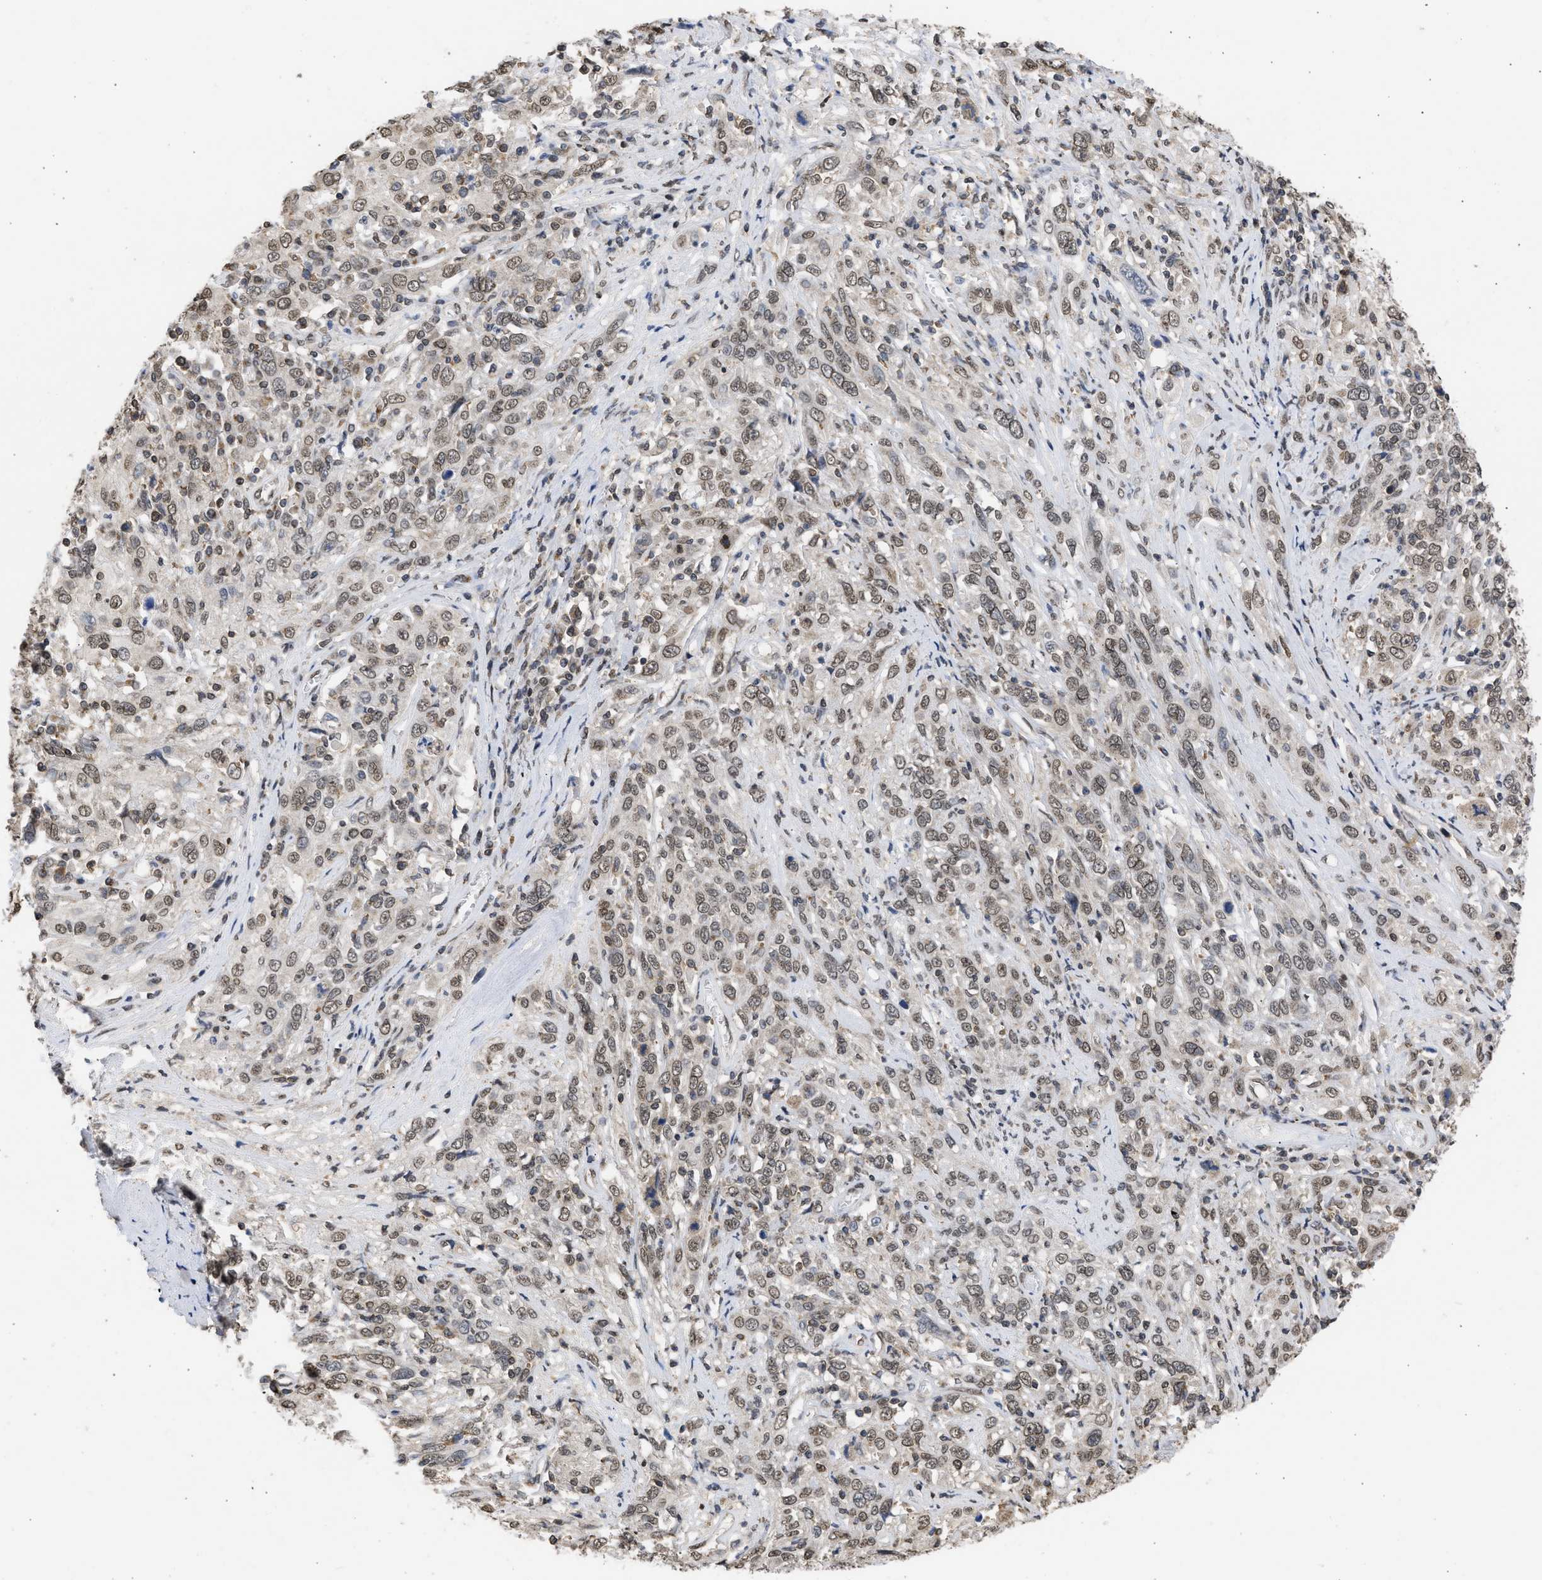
{"staining": {"intensity": "weak", "quantity": ">75%", "location": "cytoplasmic/membranous,nuclear"}, "tissue": "cervical cancer", "cell_type": "Tumor cells", "image_type": "cancer", "snomed": [{"axis": "morphology", "description": "Squamous cell carcinoma, NOS"}, {"axis": "topography", "description": "Cervix"}], "caption": "Cervical cancer stained for a protein (brown) displays weak cytoplasmic/membranous and nuclear positive staining in about >75% of tumor cells.", "gene": "NUP35", "patient": {"sex": "female", "age": 46}}